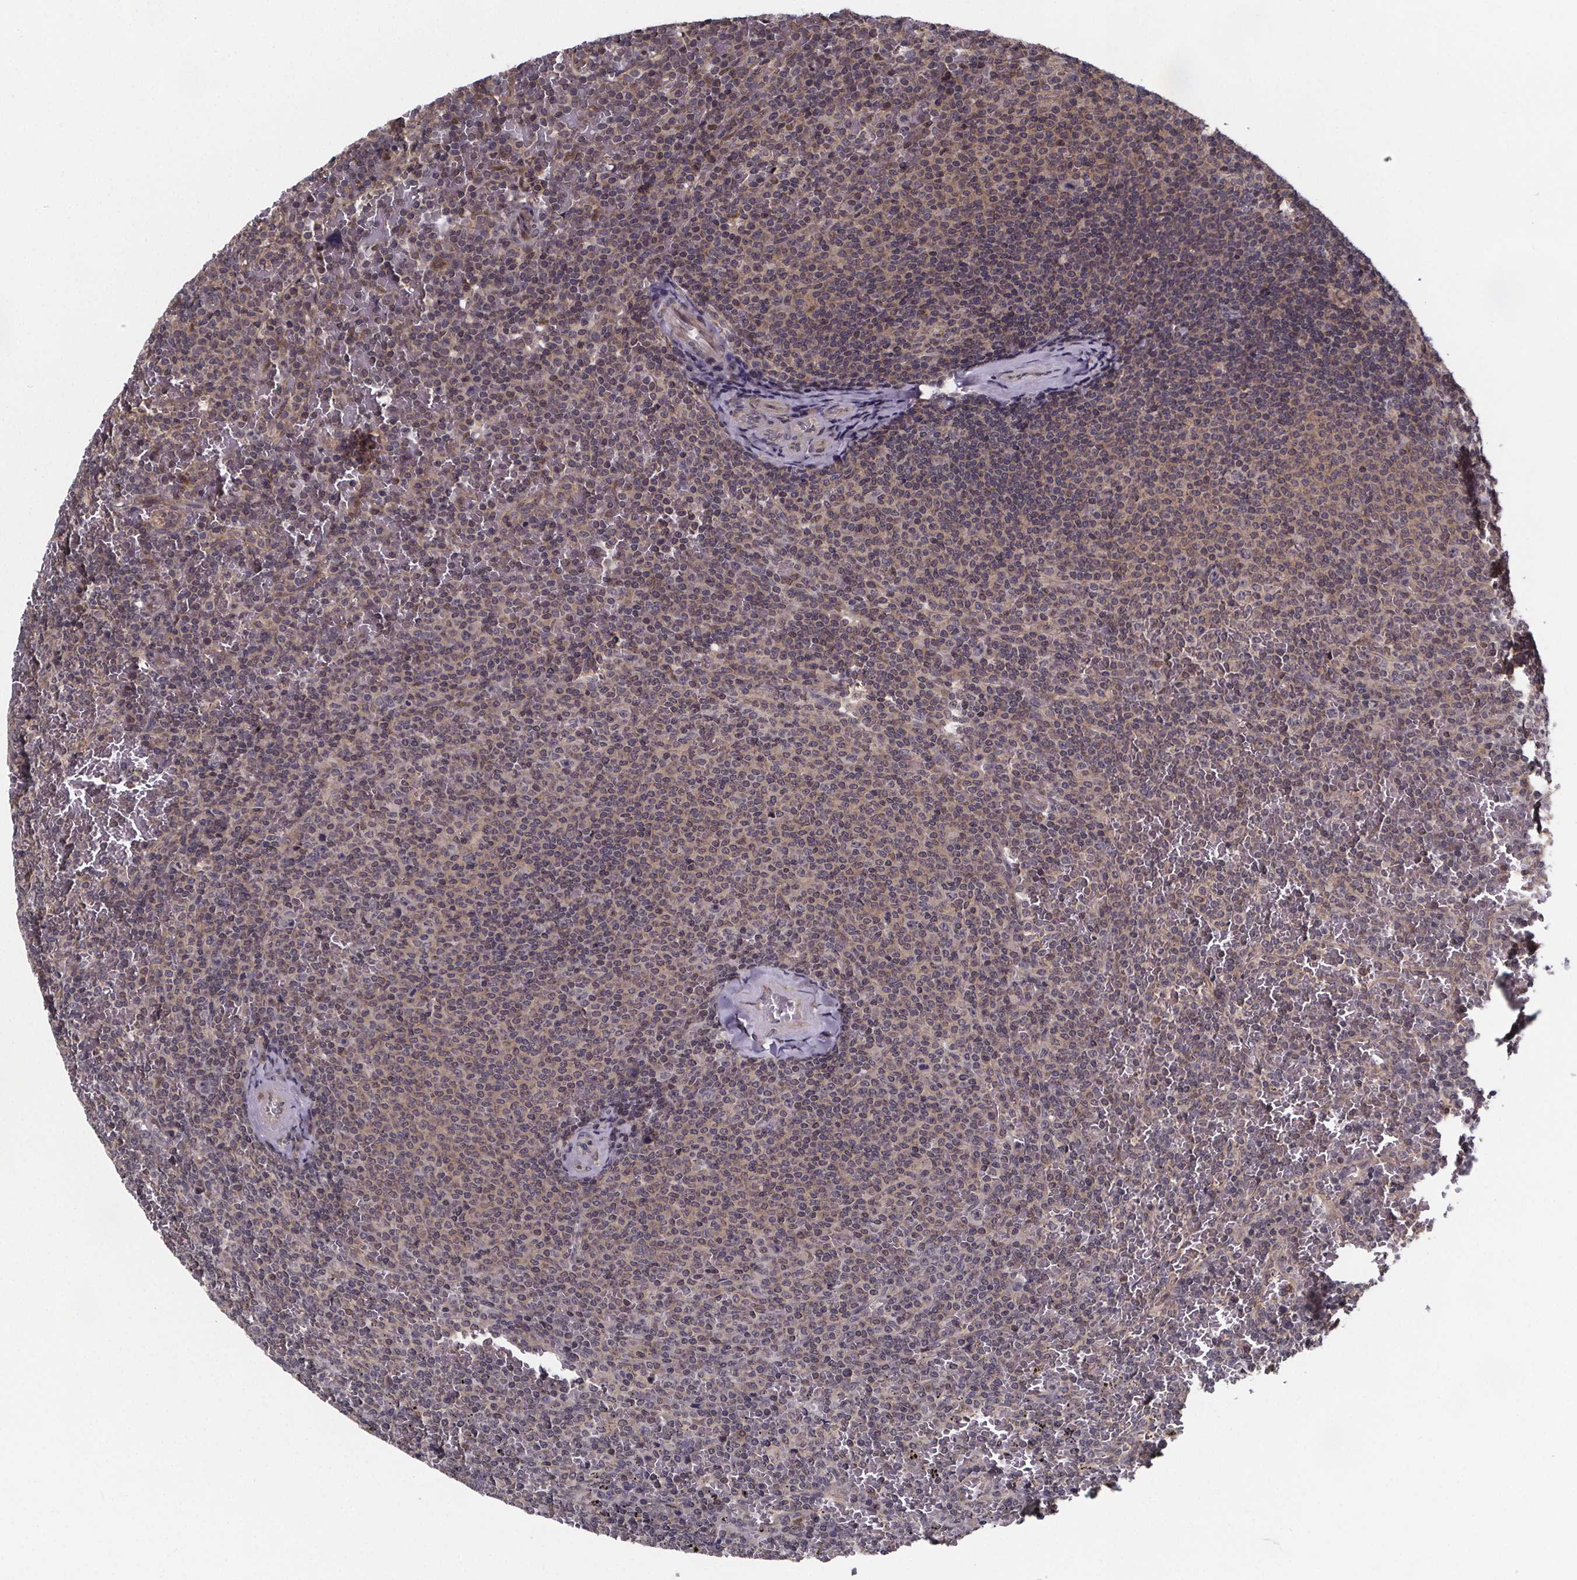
{"staining": {"intensity": "weak", "quantity": "<25%", "location": "cytoplasmic/membranous"}, "tissue": "lymphoma", "cell_type": "Tumor cells", "image_type": "cancer", "snomed": [{"axis": "morphology", "description": "Malignant lymphoma, non-Hodgkin's type, Low grade"}, {"axis": "topography", "description": "Spleen"}], "caption": "A histopathology image of low-grade malignant lymphoma, non-Hodgkin's type stained for a protein displays no brown staining in tumor cells. (Brightfield microscopy of DAB (3,3'-diaminobenzidine) IHC at high magnification).", "gene": "FN3KRP", "patient": {"sex": "female", "age": 77}}